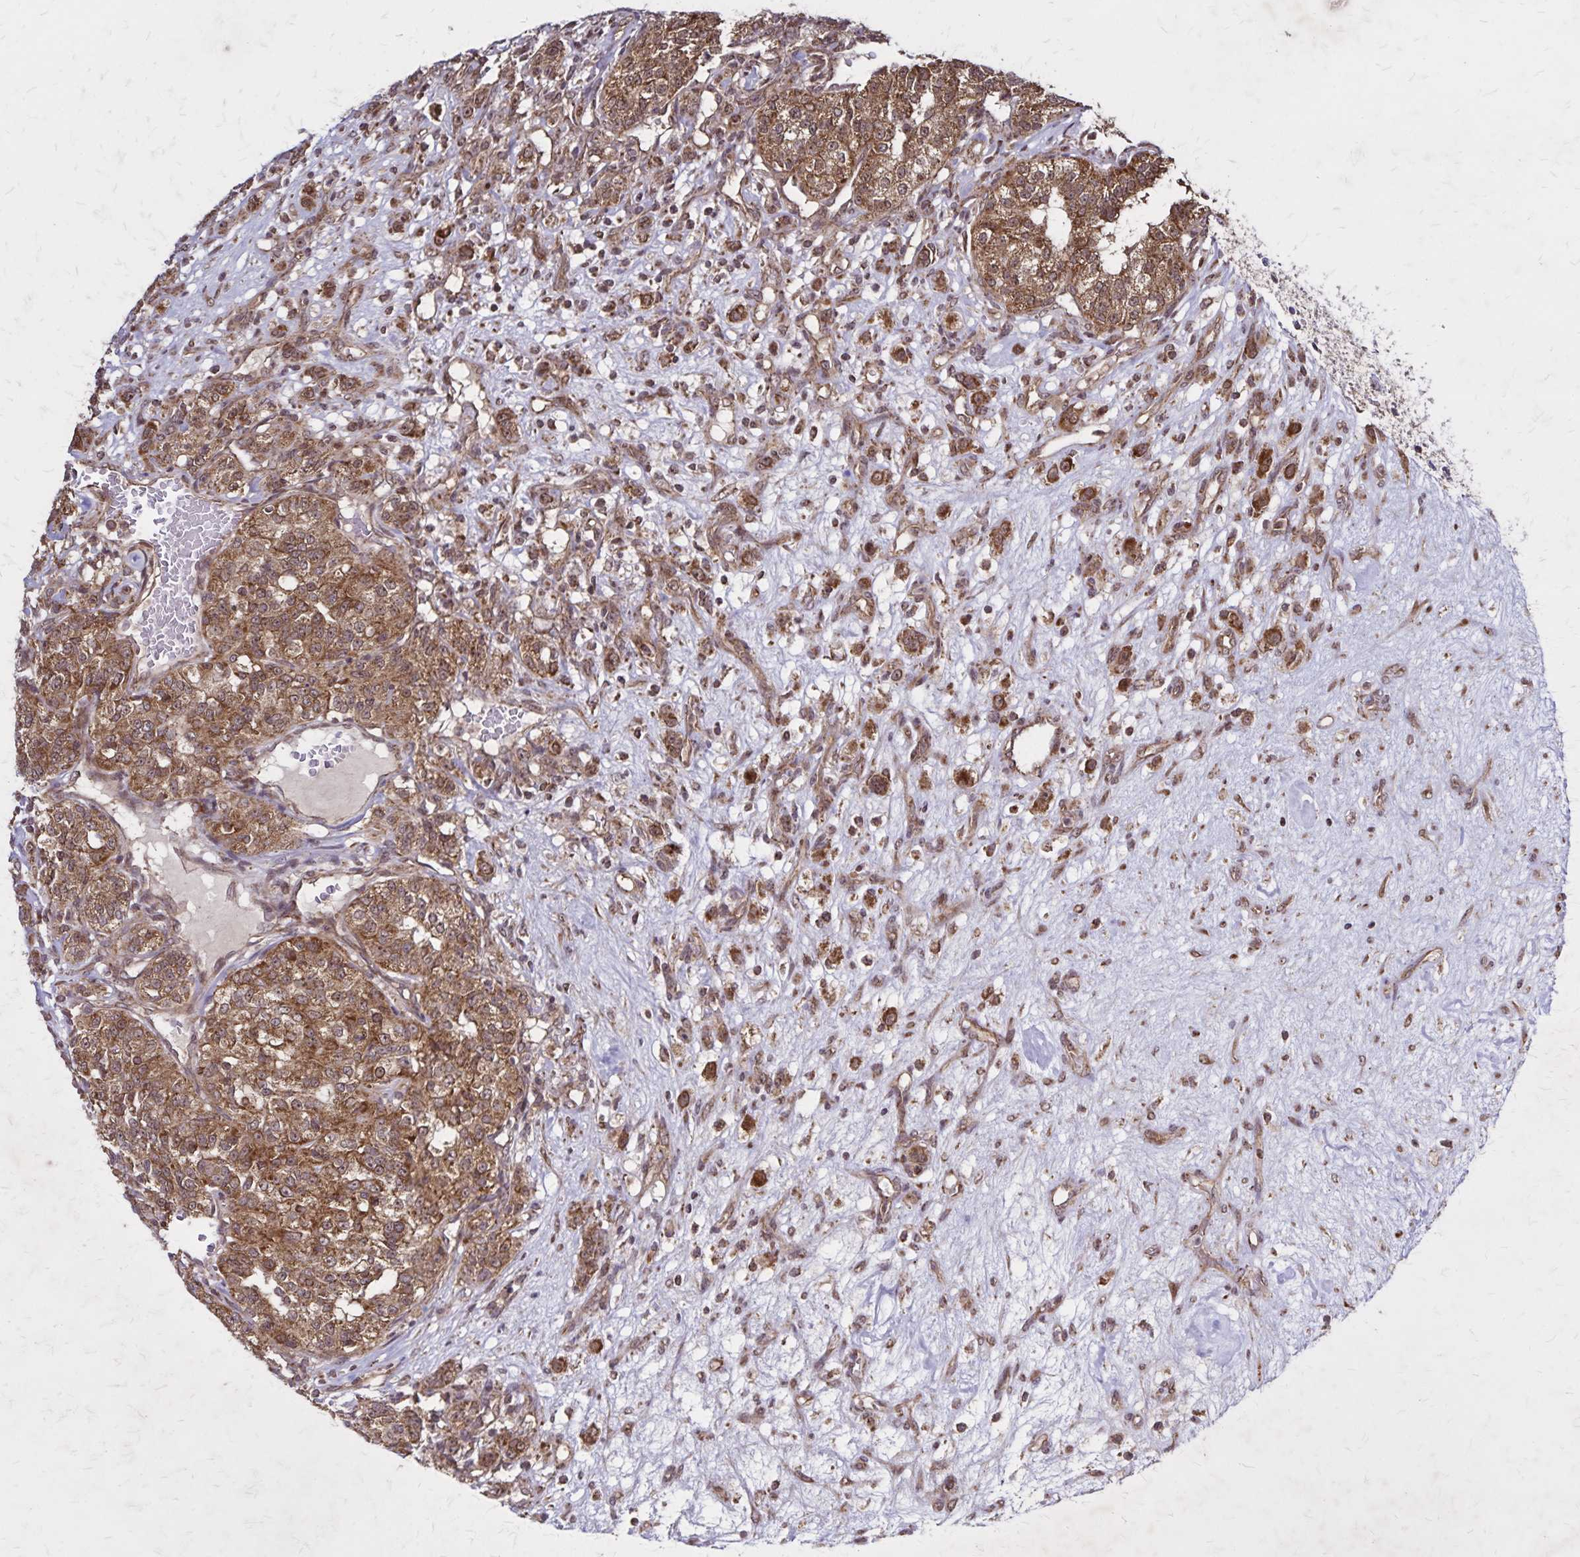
{"staining": {"intensity": "moderate", "quantity": ">75%", "location": "cytoplasmic/membranous,nuclear"}, "tissue": "renal cancer", "cell_type": "Tumor cells", "image_type": "cancer", "snomed": [{"axis": "morphology", "description": "Adenocarcinoma, NOS"}, {"axis": "topography", "description": "Kidney"}], "caption": "Immunohistochemical staining of human renal cancer demonstrates medium levels of moderate cytoplasmic/membranous and nuclear positivity in approximately >75% of tumor cells.", "gene": "NFS1", "patient": {"sex": "female", "age": 63}}